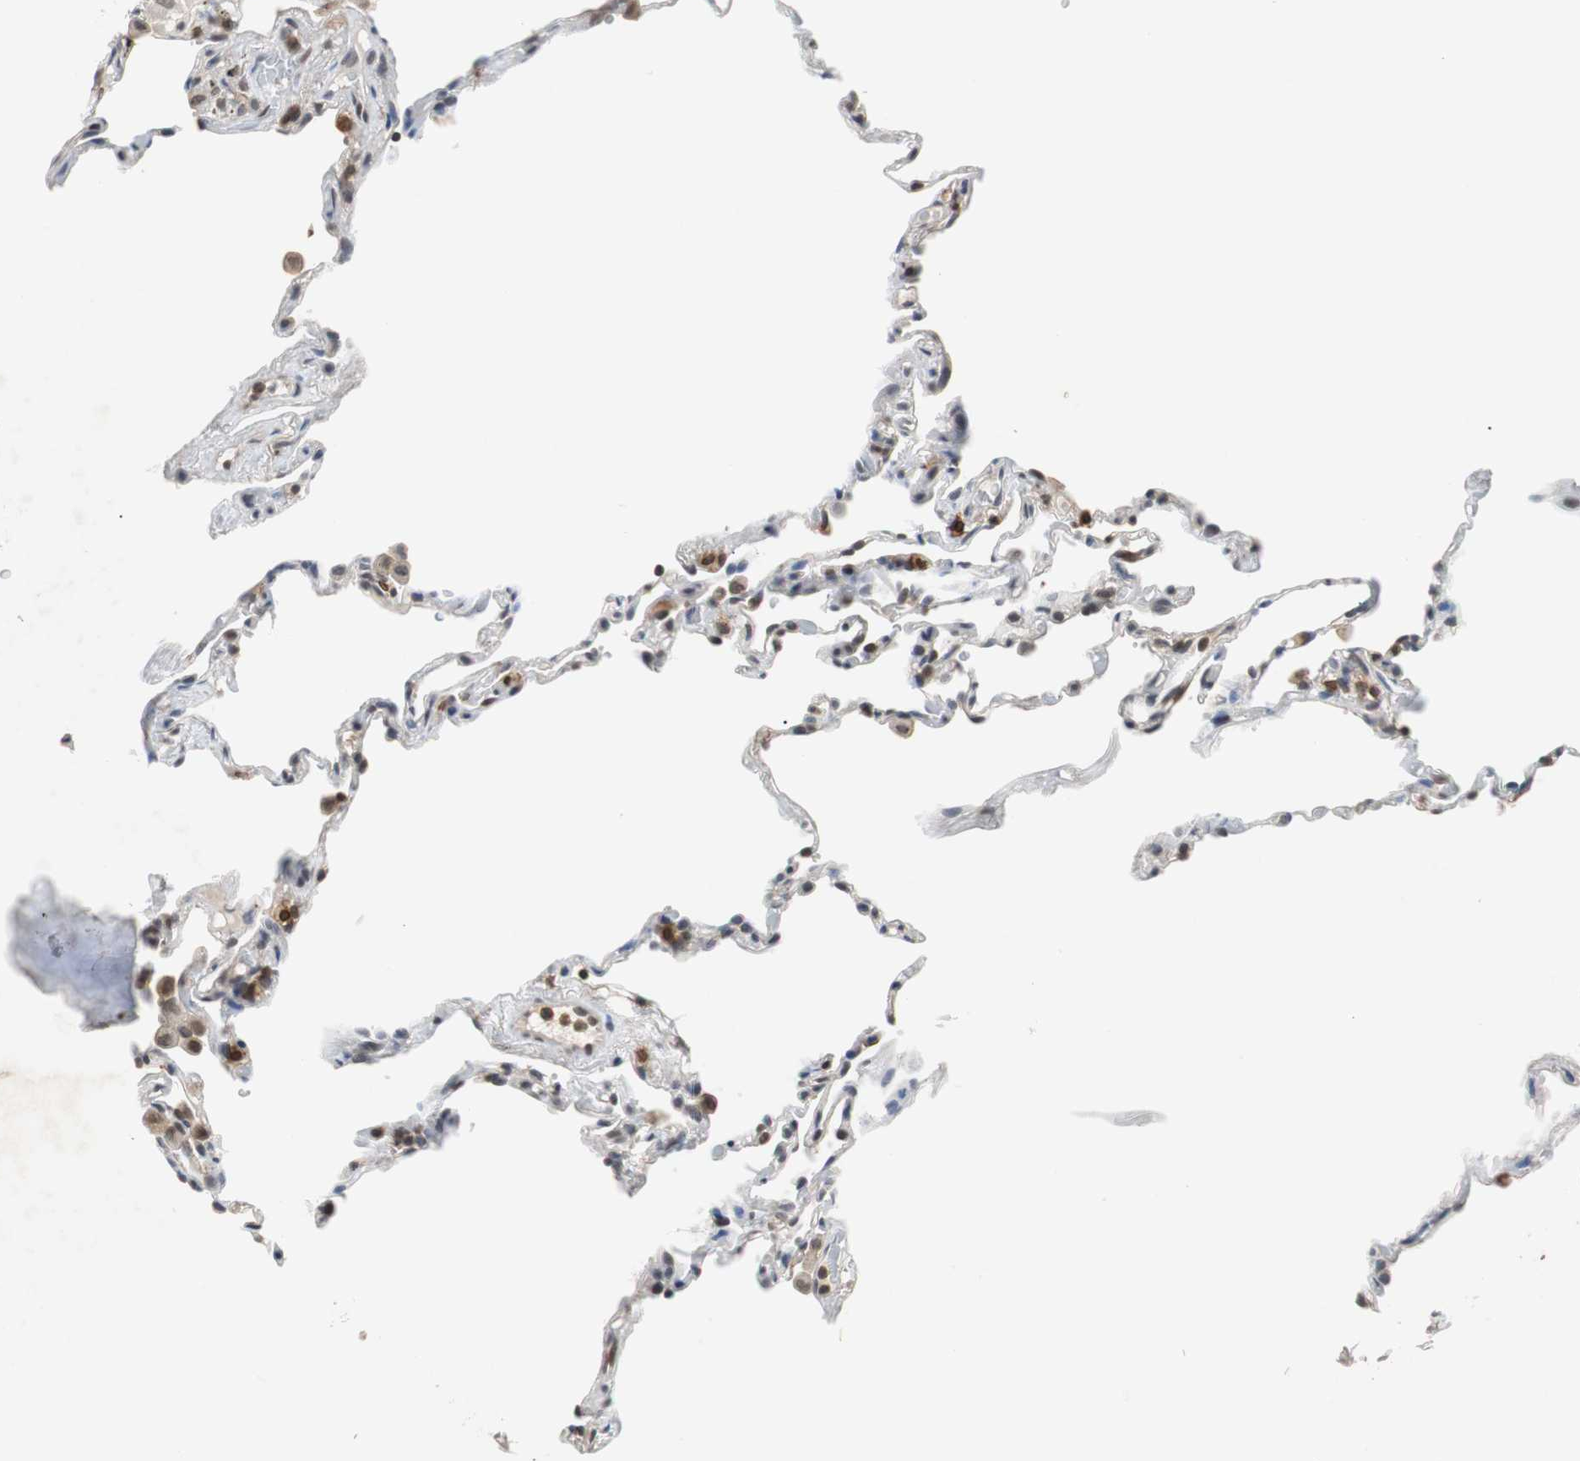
{"staining": {"intensity": "moderate", "quantity": "<25%", "location": "cytoplasmic/membranous,nuclear"}, "tissue": "lung", "cell_type": "Alveolar cells", "image_type": "normal", "snomed": [{"axis": "morphology", "description": "Normal tissue, NOS"}, {"axis": "topography", "description": "Lung"}], "caption": "Alveolar cells reveal low levels of moderate cytoplasmic/membranous,nuclear staining in approximately <25% of cells in normal lung. The staining was performed using DAB (3,3'-diaminobenzidine), with brown indicating positive protein expression. Nuclei are stained blue with hematoxylin.", "gene": "SIRT1", "patient": {"sex": "male", "age": 59}}